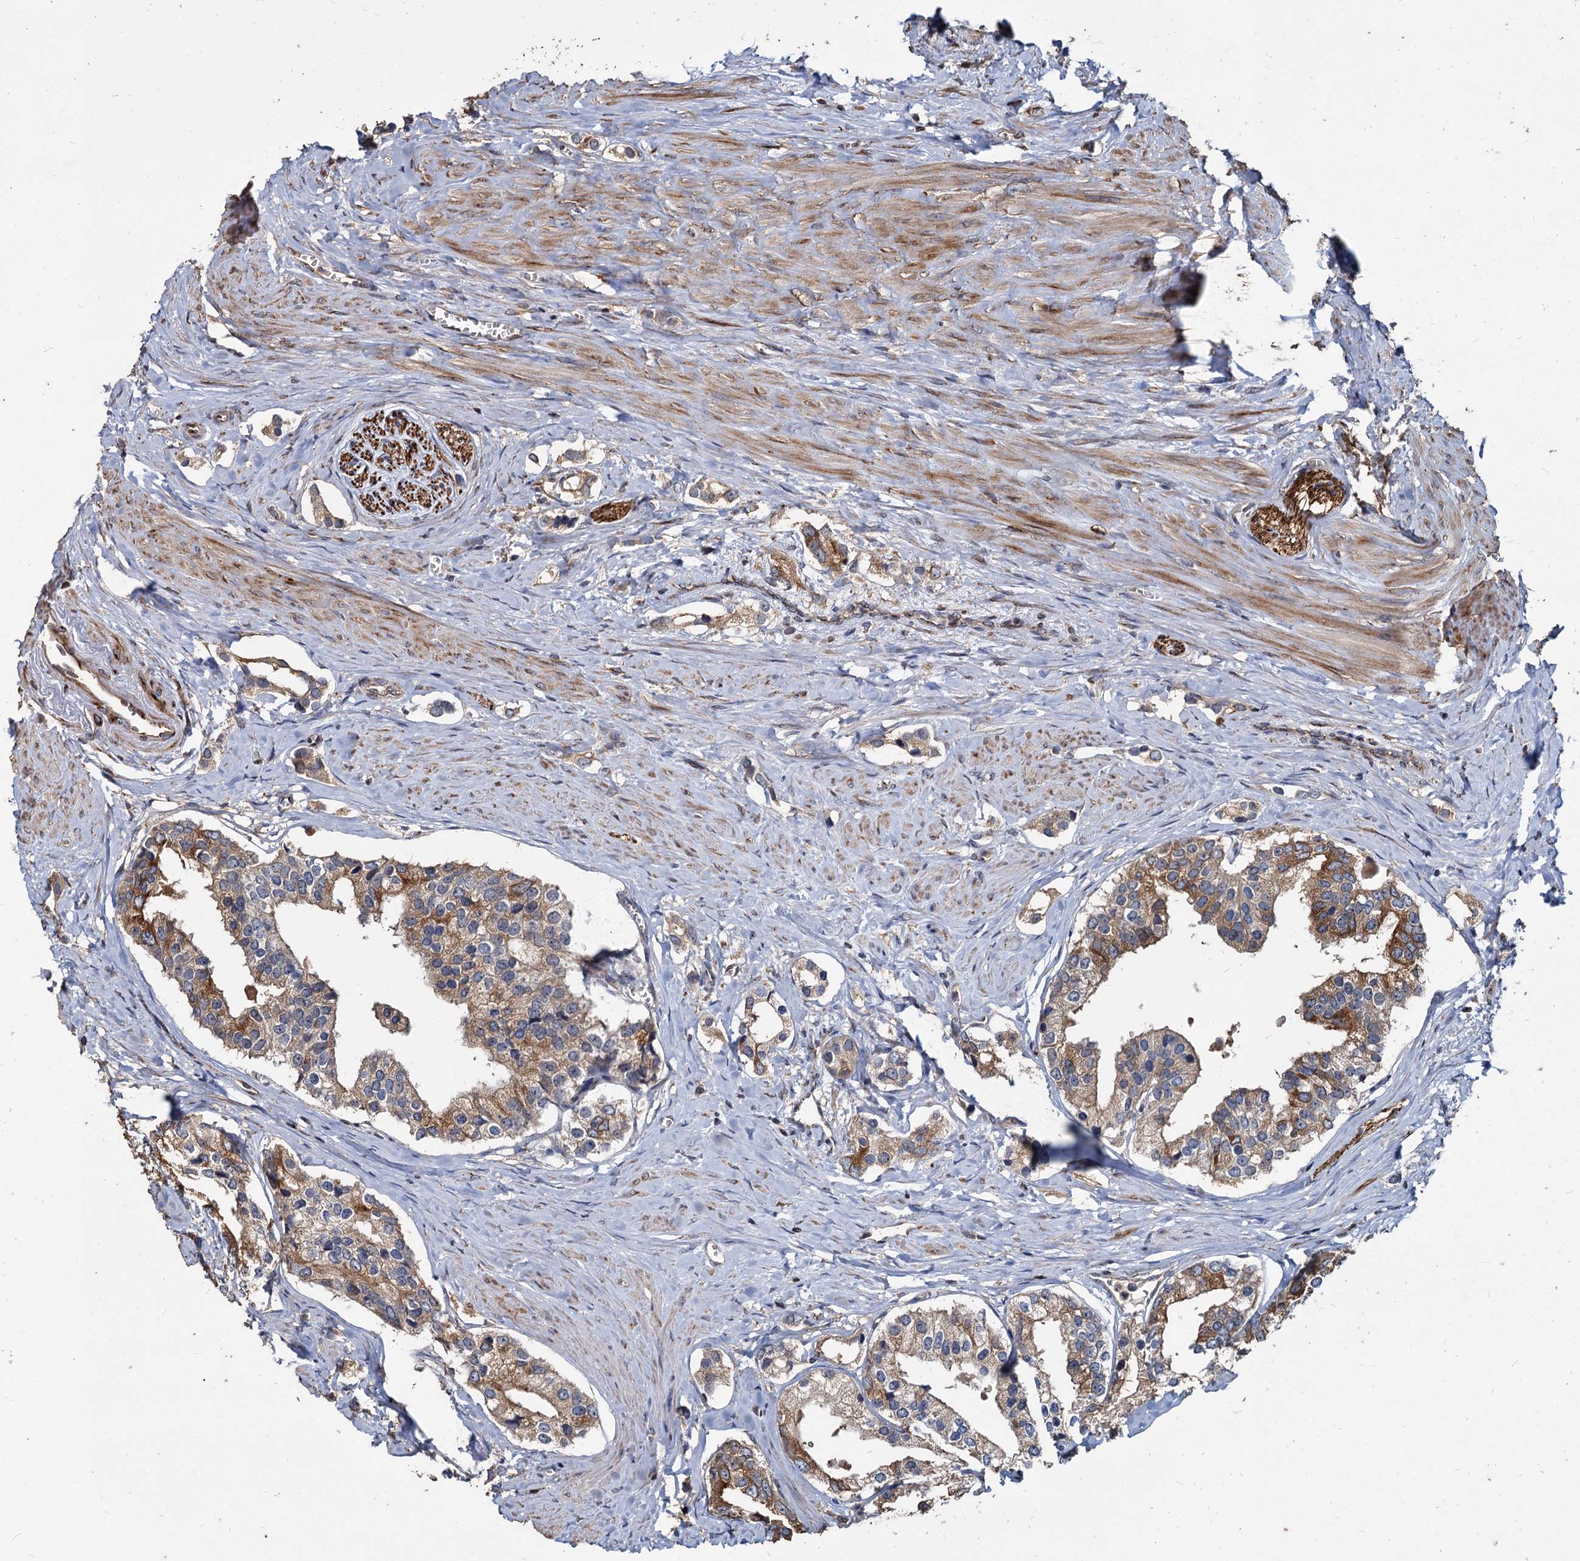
{"staining": {"intensity": "moderate", "quantity": ">75%", "location": "cytoplasmic/membranous"}, "tissue": "prostate cancer", "cell_type": "Tumor cells", "image_type": "cancer", "snomed": [{"axis": "morphology", "description": "Adenocarcinoma, High grade"}, {"axis": "topography", "description": "Prostate"}], "caption": "Immunohistochemistry of high-grade adenocarcinoma (prostate) demonstrates medium levels of moderate cytoplasmic/membranous expression in about >75% of tumor cells.", "gene": "DEPDC4", "patient": {"sex": "male", "age": 66}}